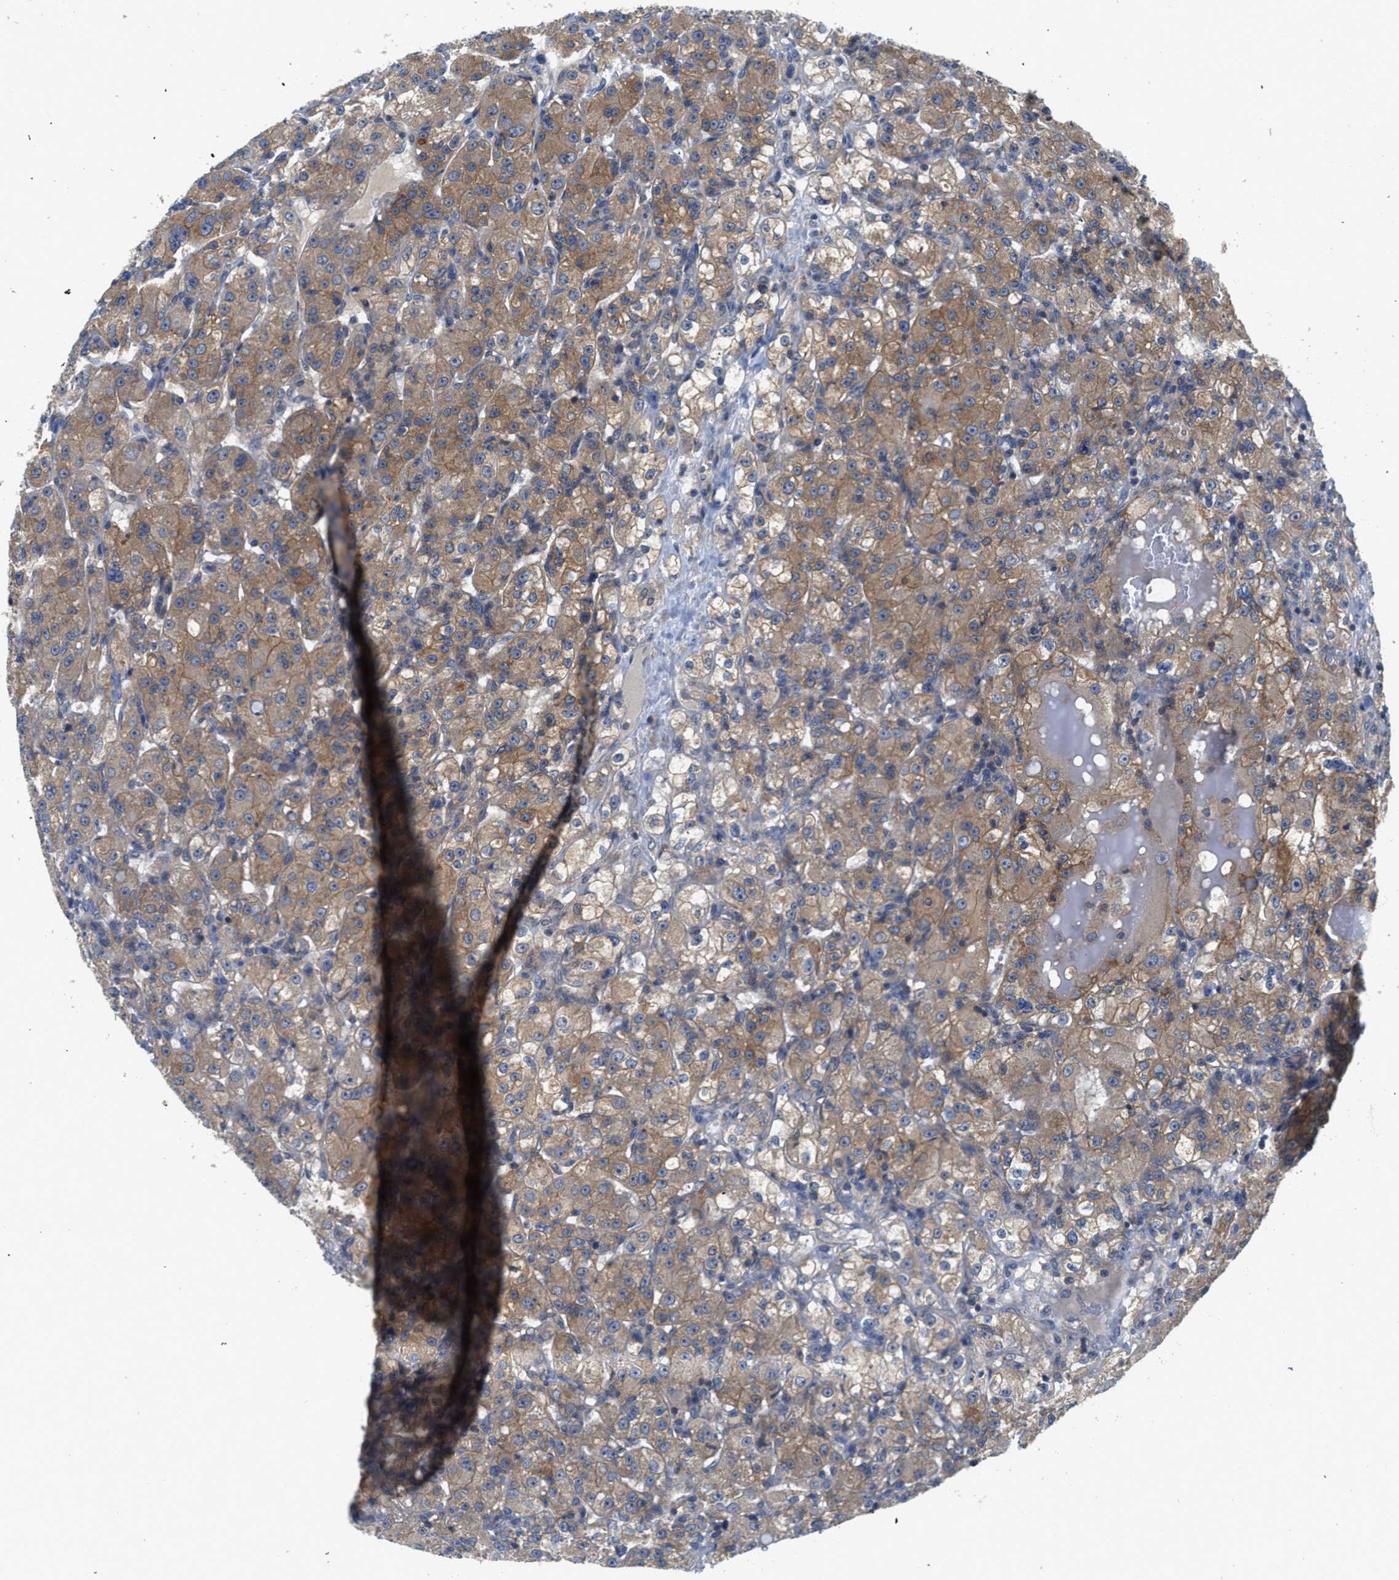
{"staining": {"intensity": "moderate", "quantity": ">75%", "location": "cytoplasmic/membranous"}, "tissue": "renal cancer", "cell_type": "Tumor cells", "image_type": "cancer", "snomed": [{"axis": "morphology", "description": "Normal tissue, NOS"}, {"axis": "morphology", "description": "Adenocarcinoma, NOS"}, {"axis": "topography", "description": "Kidney"}], "caption": "Approximately >75% of tumor cells in human renal adenocarcinoma display moderate cytoplasmic/membranous protein positivity as visualized by brown immunohistochemical staining.", "gene": "PANX1", "patient": {"sex": "male", "age": 61}}